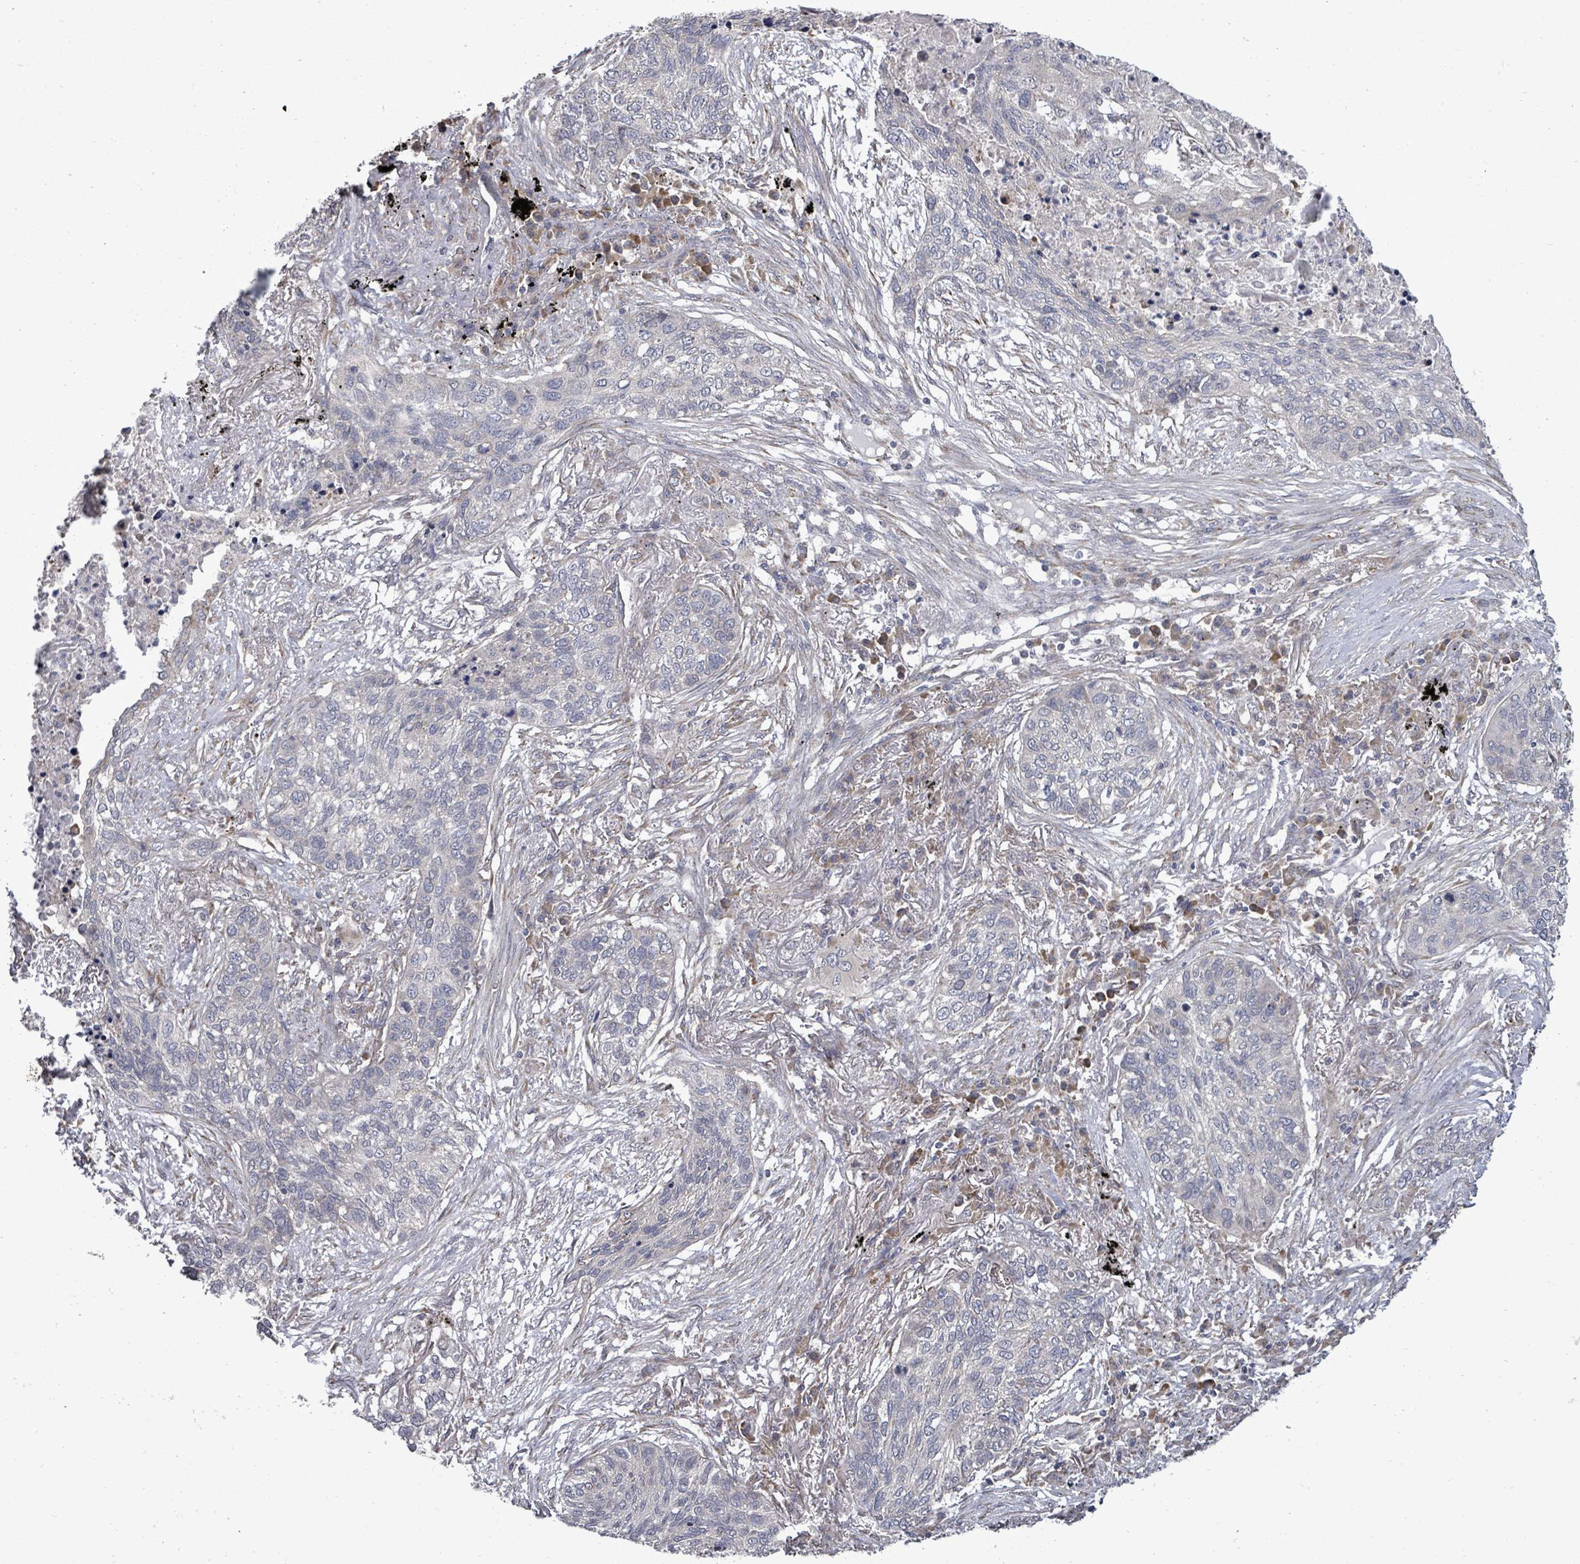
{"staining": {"intensity": "negative", "quantity": "none", "location": "none"}, "tissue": "lung cancer", "cell_type": "Tumor cells", "image_type": "cancer", "snomed": [{"axis": "morphology", "description": "Squamous cell carcinoma, NOS"}, {"axis": "topography", "description": "Lung"}], "caption": "A high-resolution photomicrograph shows immunohistochemistry staining of squamous cell carcinoma (lung), which exhibits no significant staining in tumor cells.", "gene": "POMGNT2", "patient": {"sex": "female", "age": 63}}